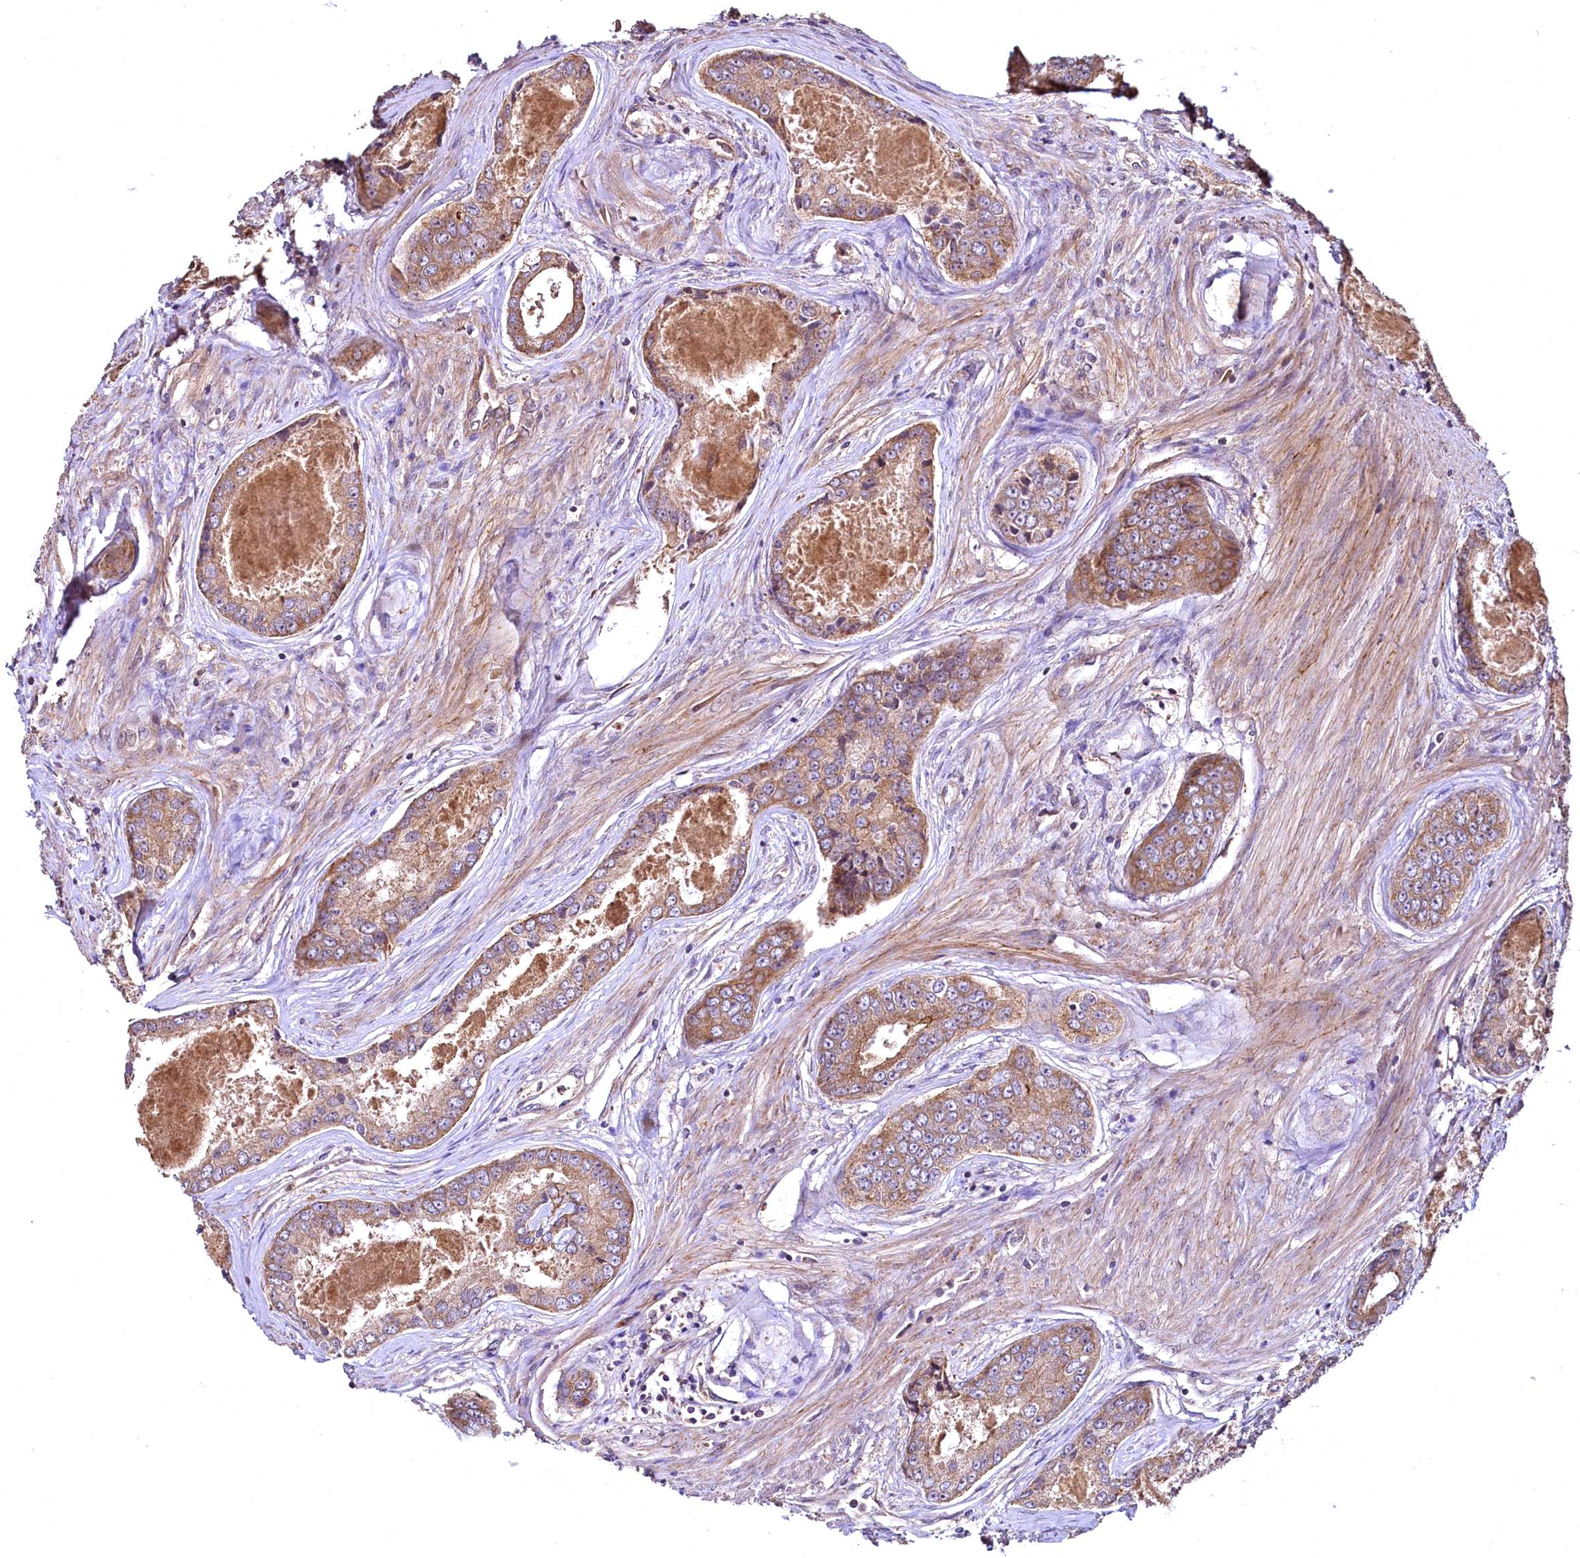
{"staining": {"intensity": "moderate", "quantity": ">75%", "location": "cytoplasmic/membranous"}, "tissue": "prostate cancer", "cell_type": "Tumor cells", "image_type": "cancer", "snomed": [{"axis": "morphology", "description": "Adenocarcinoma, Low grade"}, {"axis": "topography", "description": "Prostate"}], "caption": "Protein staining demonstrates moderate cytoplasmic/membranous staining in about >75% of tumor cells in prostate cancer (adenocarcinoma (low-grade)).", "gene": "TBCEL", "patient": {"sex": "male", "age": 68}}